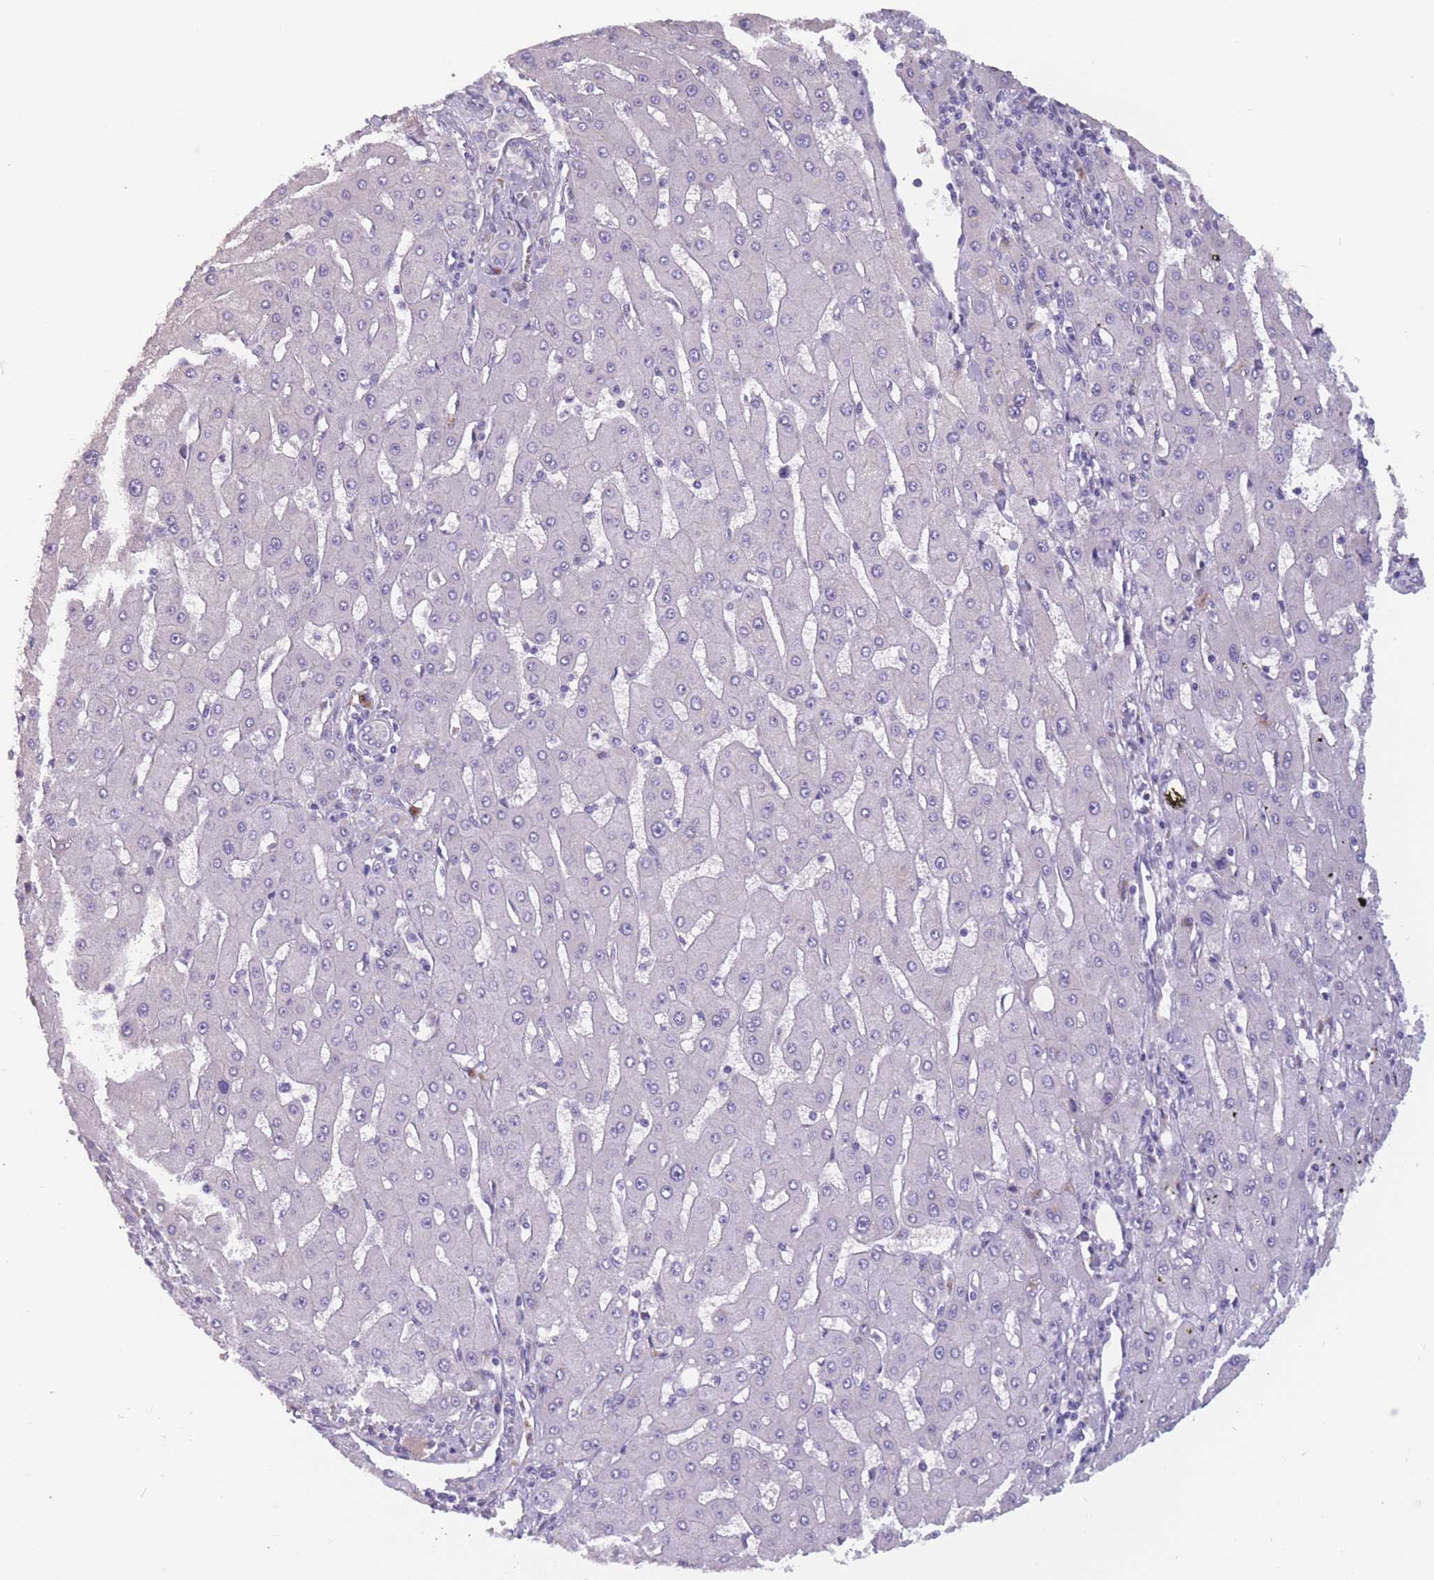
{"staining": {"intensity": "negative", "quantity": "none", "location": "none"}, "tissue": "liver cancer", "cell_type": "Tumor cells", "image_type": "cancer", "snomed": [{"axis": "morphology", "description": "Carcinoma, Hepatocellular, NOS"}, {"axis": "topography", "description": "Liver"}], "caption": "High power microscopy micrograph of an immunohistochemistry photomicrograph of liver cancer, revealing no significant positivity in tumor cells.", "gene": "FAM83F", "patient": {"sex": "male", "age": 72}}